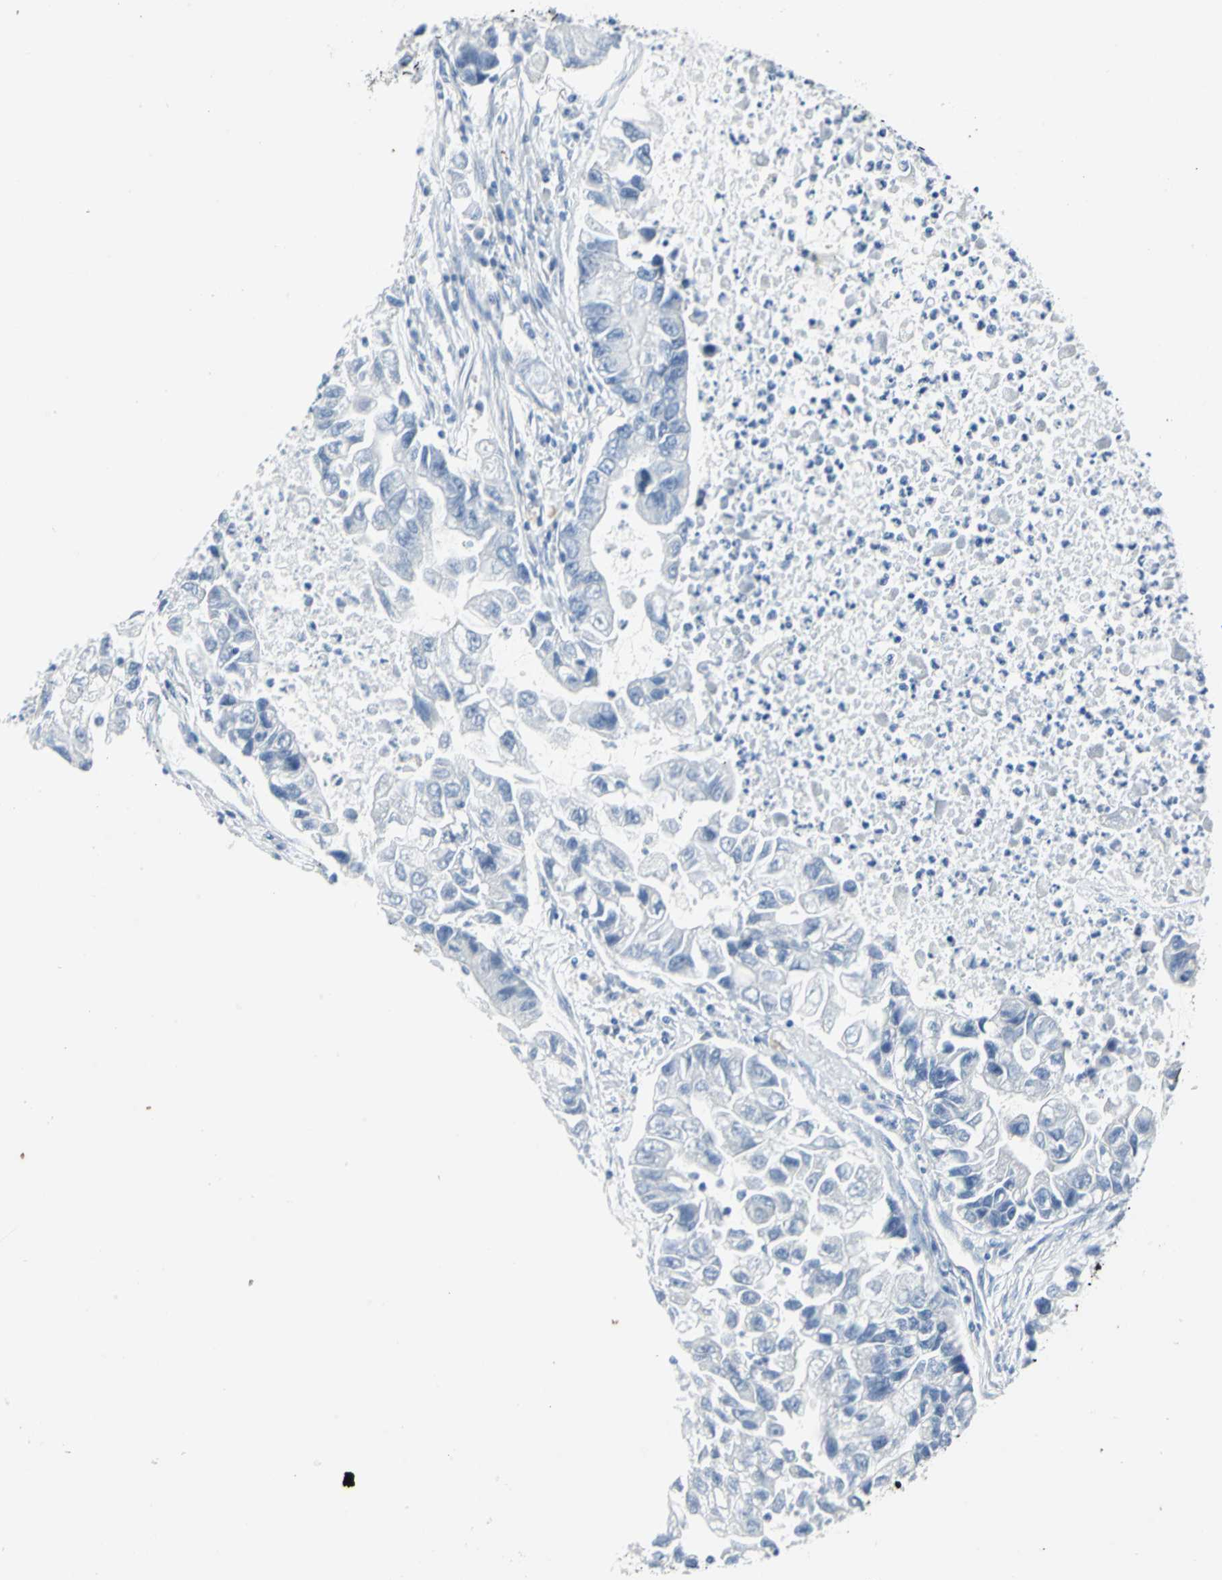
{"staining": {"intensity": "negative", "quantity": "none", "location": "none"}, "tissue": "lung cancer", "cell_type": "Tumor cells", "image_type": "cancer", "snomed": [{"axis": "morphology", "description": "Adenocarcinoma, NOS"}, {"axis": "topography", "description": "Lung"}], "caption": "Adenocarcinoma (lung) was stained to show a protein in brown. There is no significant expression in tumor cells.", "gene": "SFN", "patient": {"sex": "female", "age": 51}}